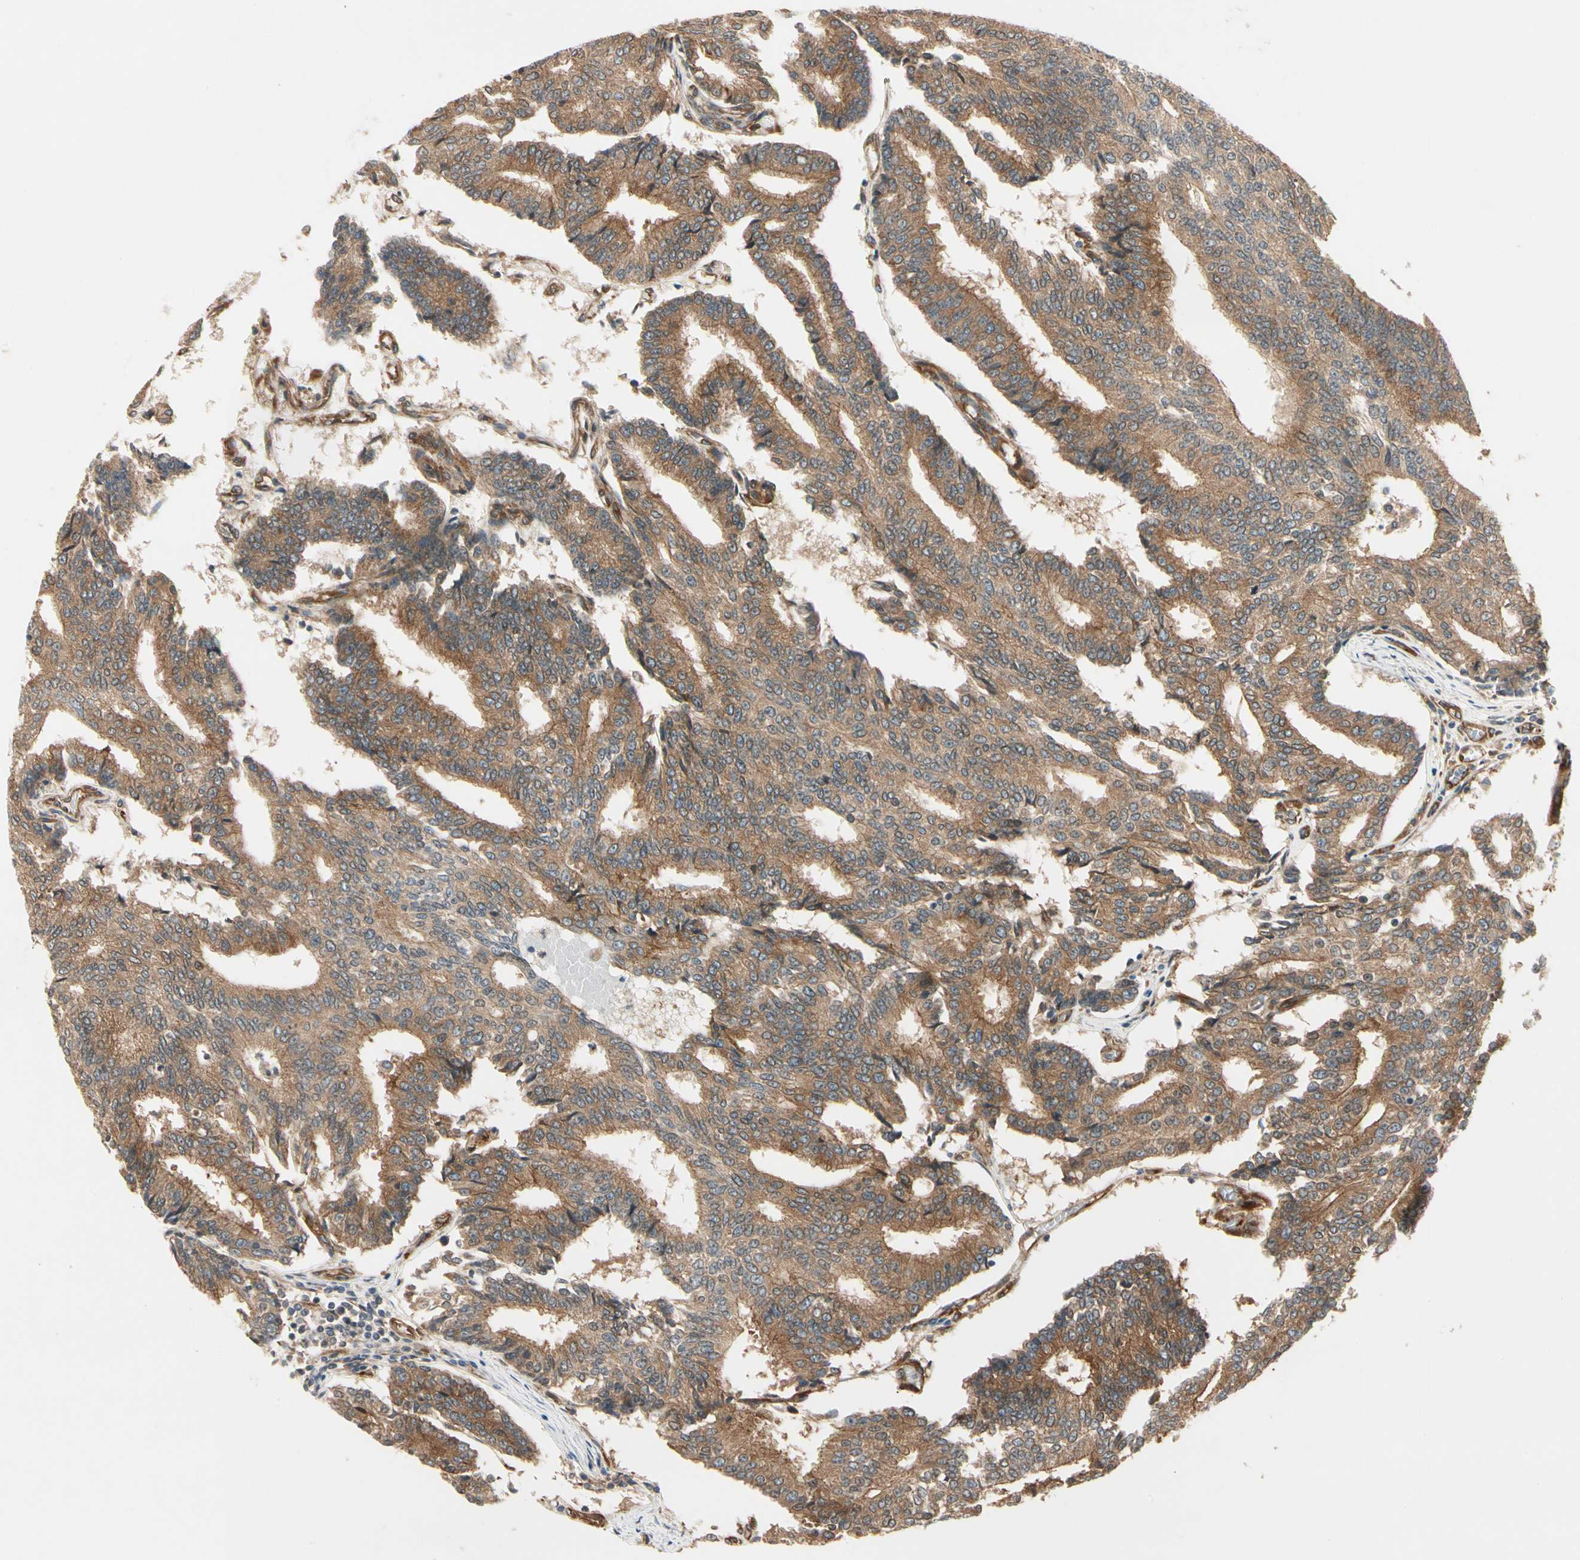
{"staining": {"intensity": "moderate", "quantity": ">75%", "location": "cytoplasmic/membranous"}, "tissue": "prostate cancer", "cell_type": "Tumor cells", "image_type": "cancer", "snomed": [{"axis": "morphology", "description": "Adenocarcinoma, High grade"}, {"axis": "topography", "description": "Prostate"}], "caption": "This photomicrograph demonstrates prostate cancer (adenocarcinoma (high-grade)) stained with immunohistochemistry to label a protein in brown. The cytoplasmic/membranous of tumor cells show moderate positivity for the protein. Nuclei are counter-stained blue.", "gene": "ROCK2", "patient": {"sex": "male", "age": 55}}